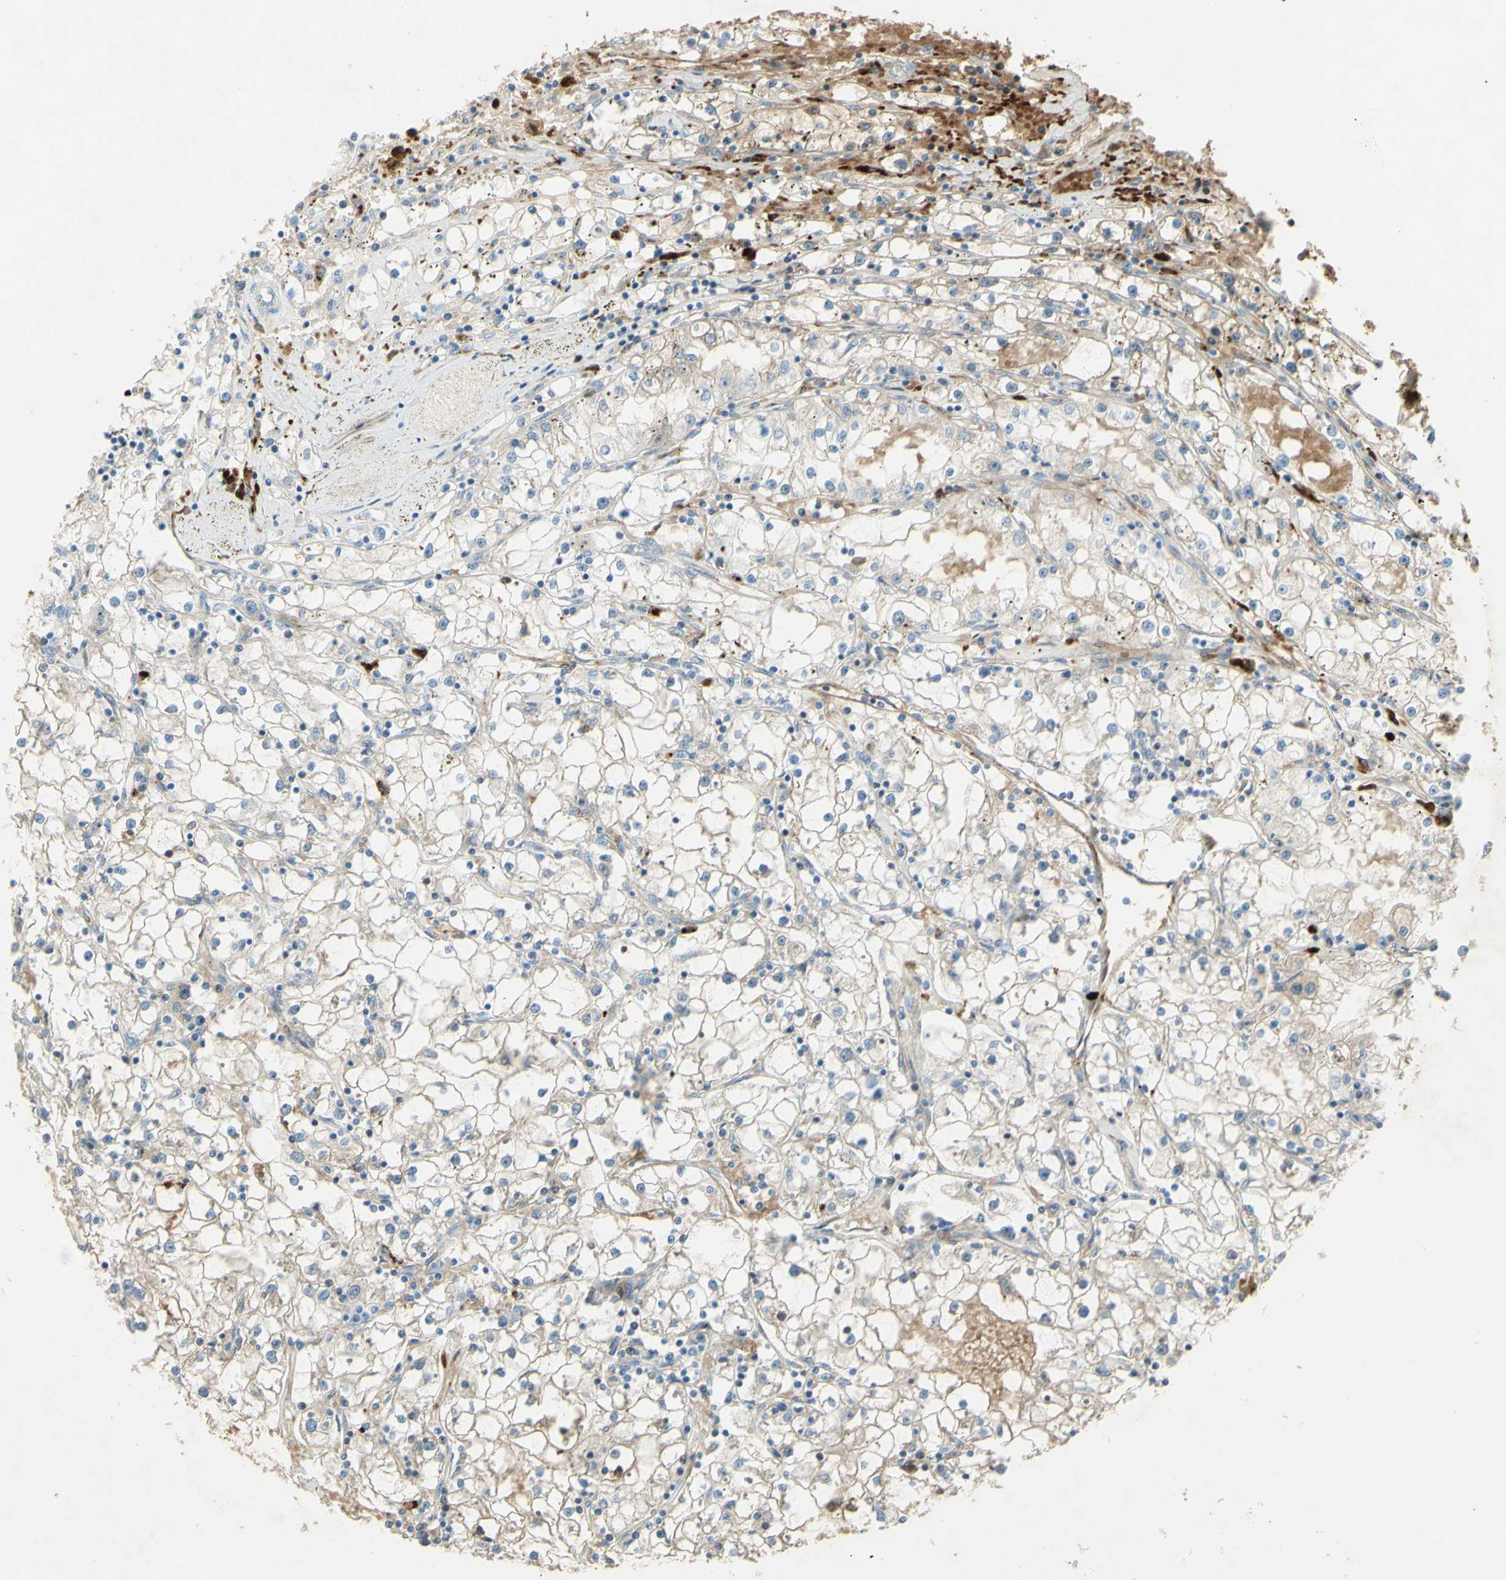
{"staining": {"intensity": "weak", "quantity": "<25%", "location": "cytoplasmic/membranous"}, "tissue": "renal cancer", "cell_type": "Tumor cells", "image_type": "cancer", "snomed": [{"axis": "morphology", "description": "Adenocarcinoma, NOS"}, {"axis": "topography", "description": "Kidney"}], "caption": "An image of human adenocarcinoma (renal) is negative for staining in tumor cells.", "gene": "GAN", "patient": {"sex": "male", "age": 56}}